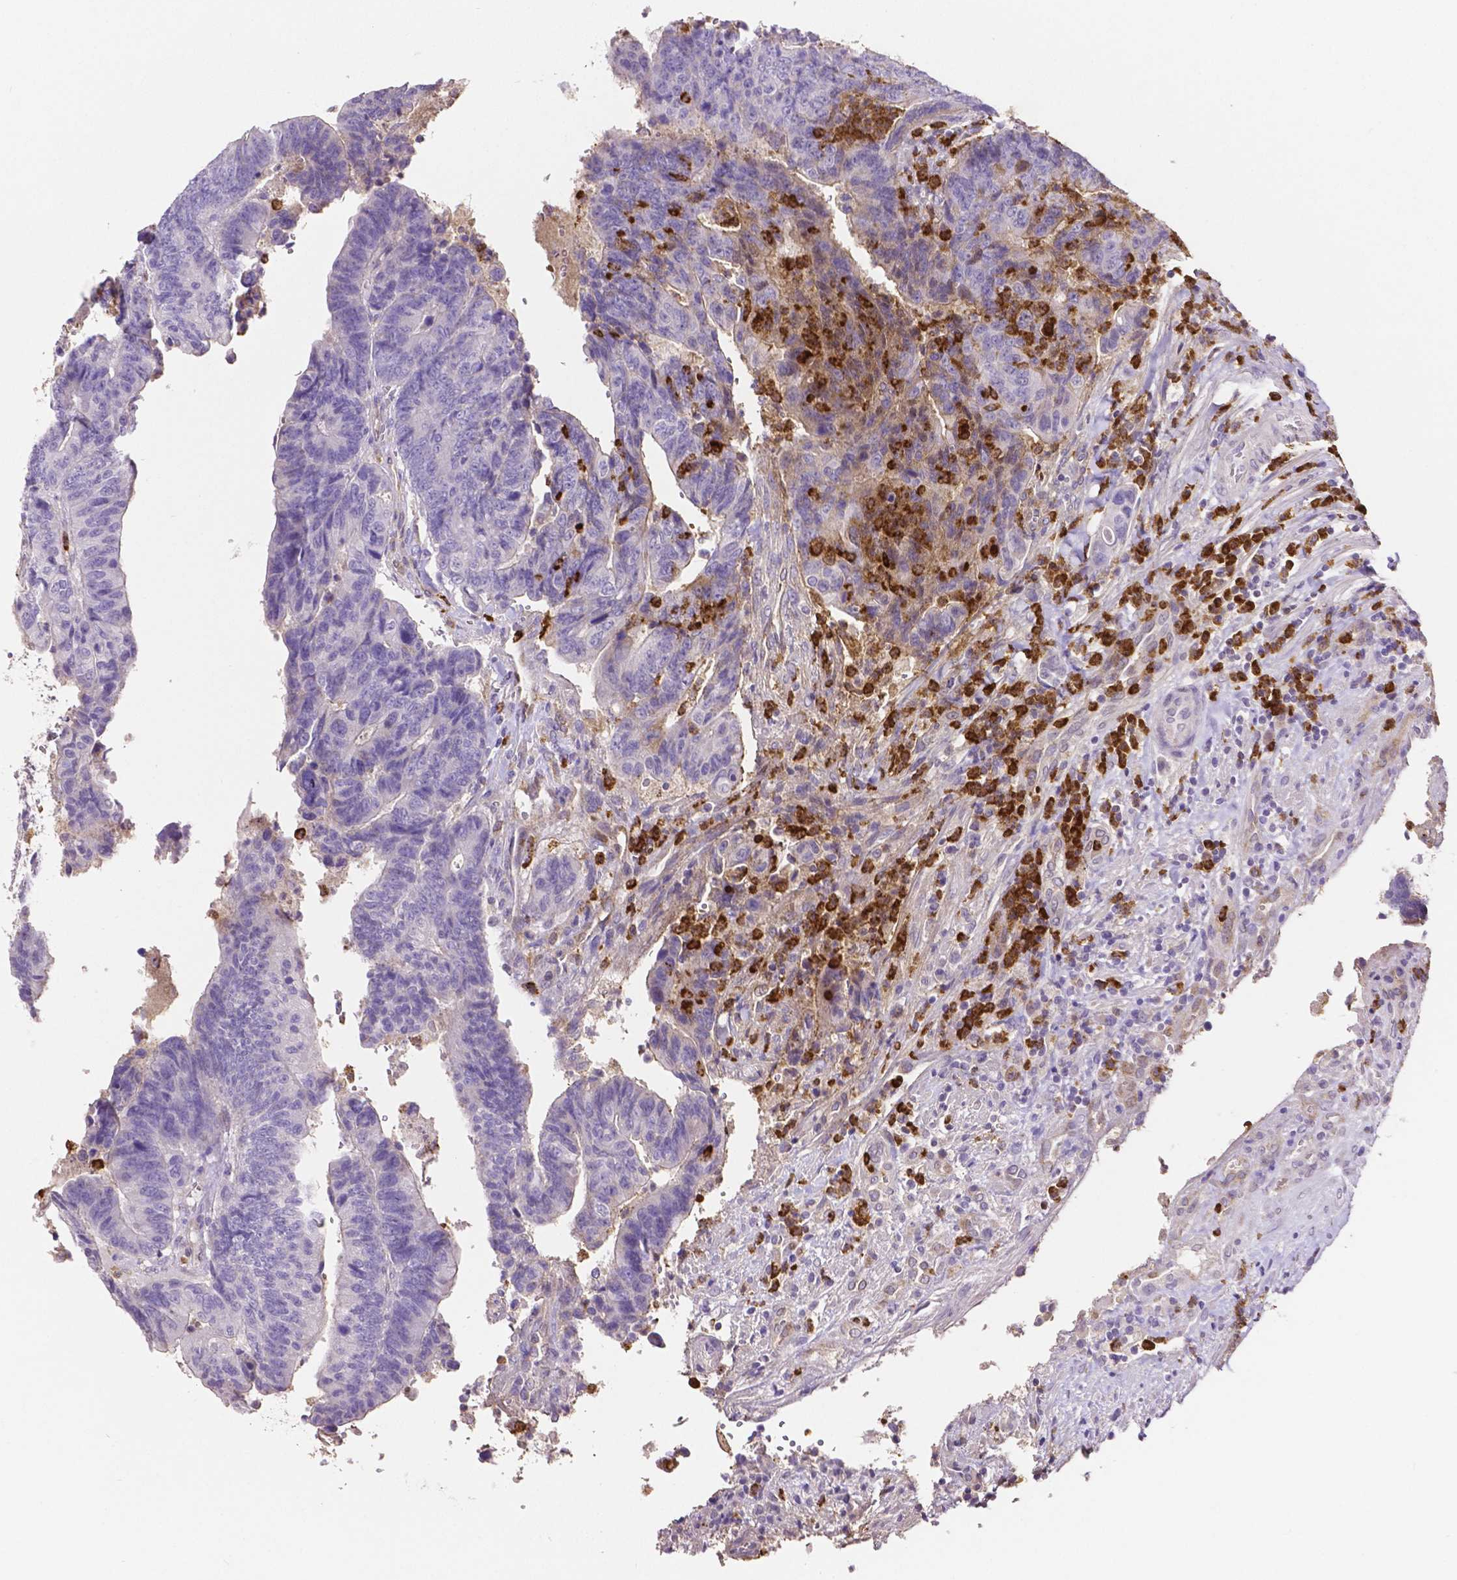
{"staining": {"intensity": "negative", "quantity": "none", "location": "none"}, "tissue": "colorectal cancer", "cell_type": "Tumor cells", "image_type": "cancer", "snomed": [{"axis": "morphology", "description": "Adenocarcinoma, NOS"}, {"axis": "topography", "description": "Colon"}], "caption": "The histopathology image exhibits no significant staining in tumor cells of colorectal cancer (adenocarcinoma).", "gene": "MMP9", "patient": {"sex": "female", "age": 48}}